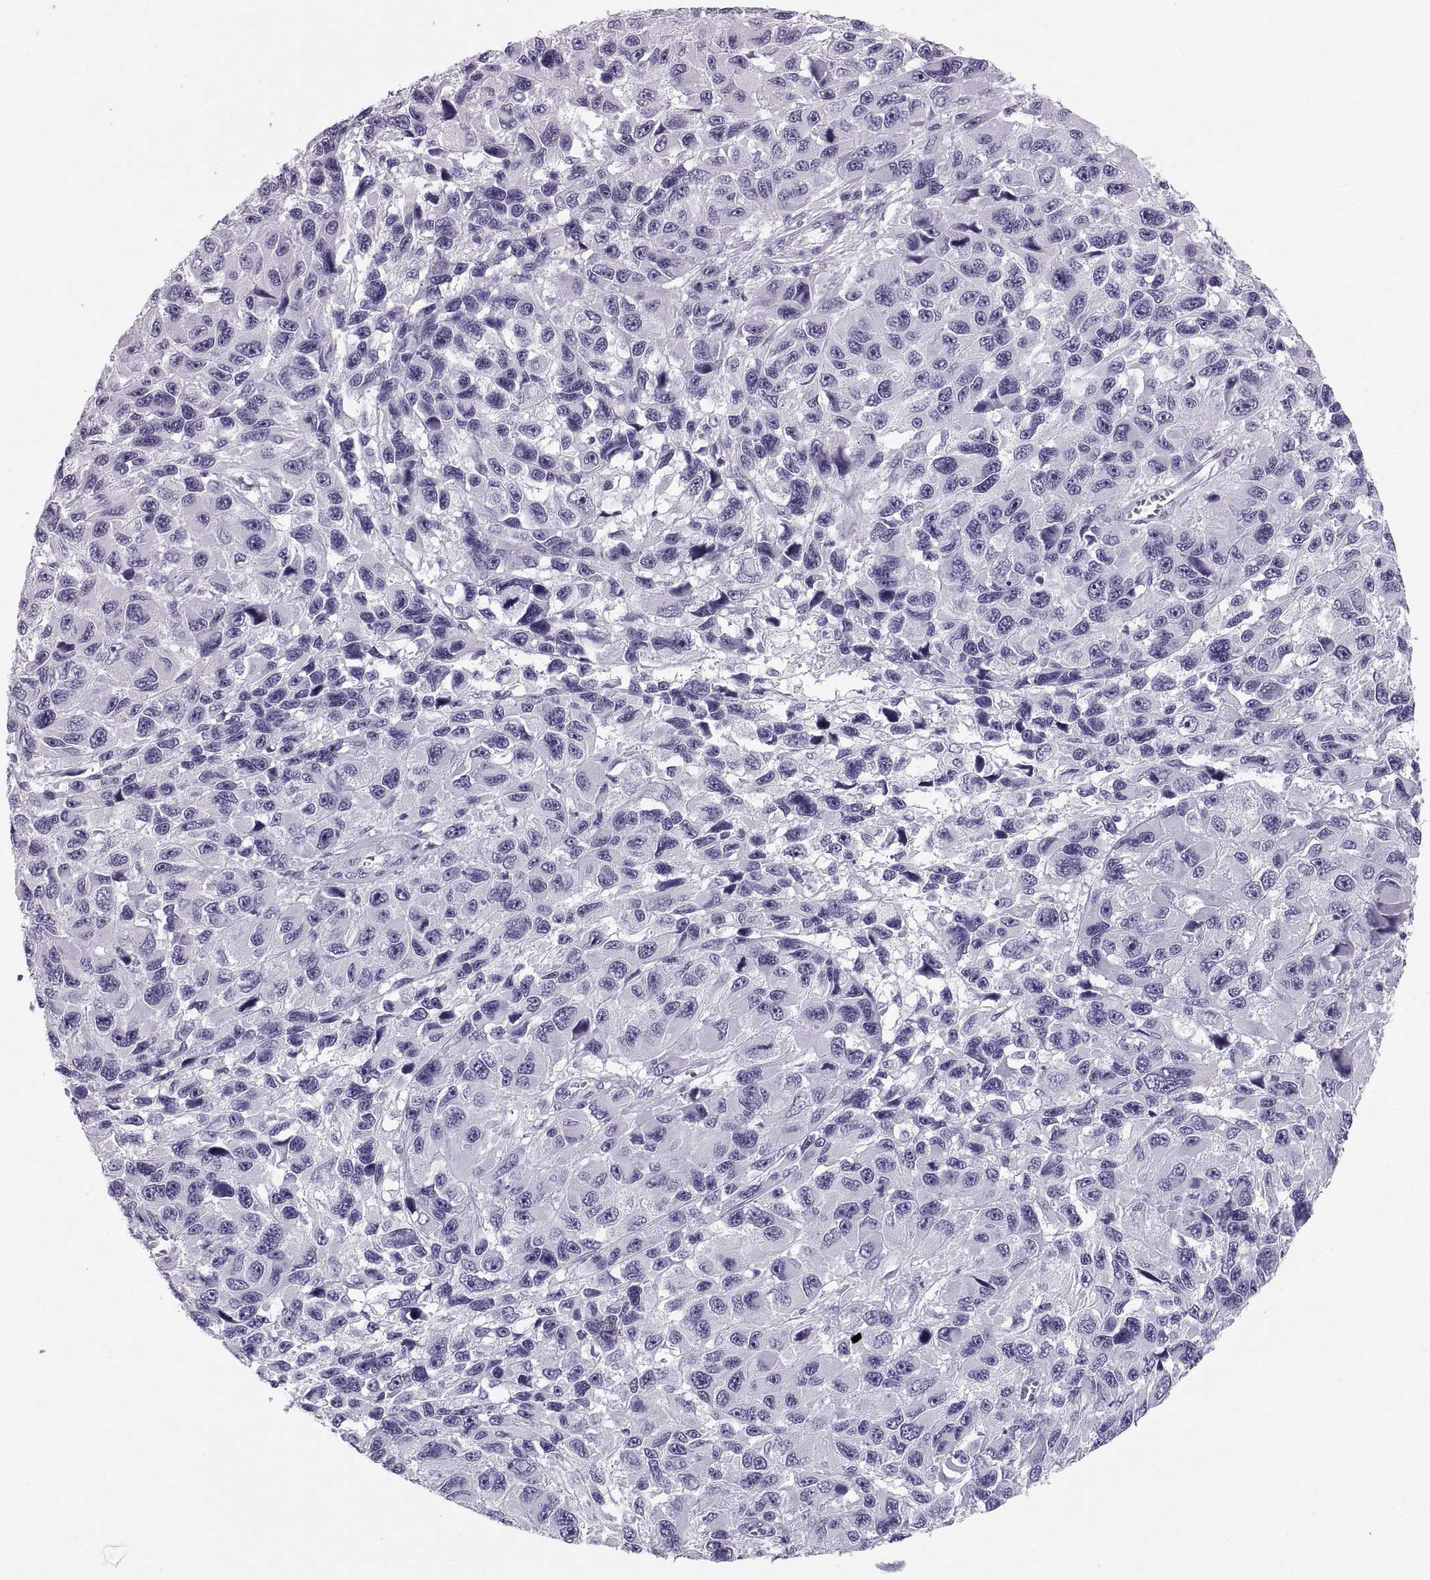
{"staining": {"intensity": "negative", "quantity": "none", "location": "none"}, "tissue": "melanoma", "cell_type": "Tumor cells", "image_type": "cancer", "snomed": [{"axis": "morphology", "description": "Malignant melanoma, NOS"}, {"axis": "topography", "description": "Skin"}], "caption": "The immunohistochemistry photomicrograph has no significant positivity in tumor cells of malignant melanoma tissue. (Immunohistochemistry (ihc), brightfield microscopy, high magnification).", "gene": "CT47A10", "patient": {"sex": "male", "age": 53}}